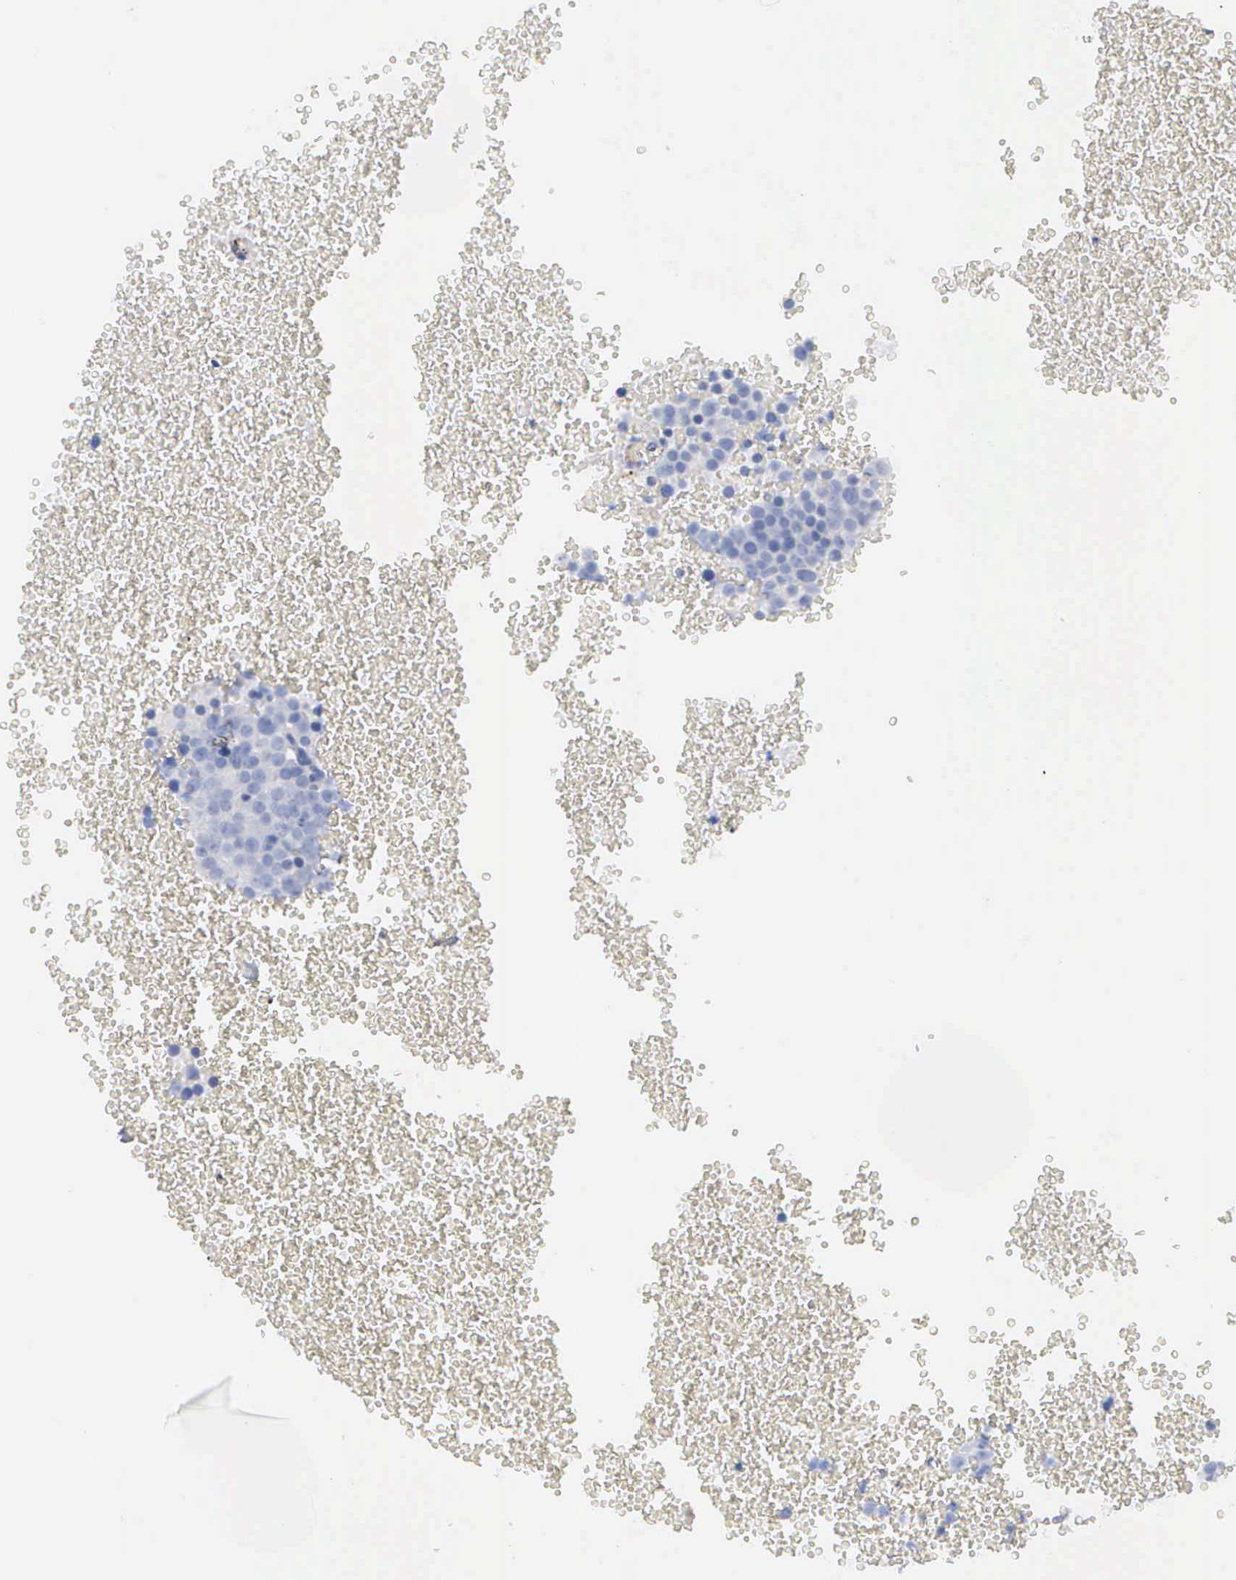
{"staining": {"intensity": "negative", "quantity": "none", "location": "none"}, "tissue": "testis cancer", "cell_type": "Tumor cells", "image_type": "cancer", "snomed": [{"axis": "morphology", "description": "Seminoma, NOS"}, {"axis": "topography", "description": "Testis"}], "caption": "Immunohistochemical staining of human testis cancer (seminoma) demonstrates no significant staining in tumor cells.", "gene": "CTSL", "patient": {"sex": "male", "age": 71}}